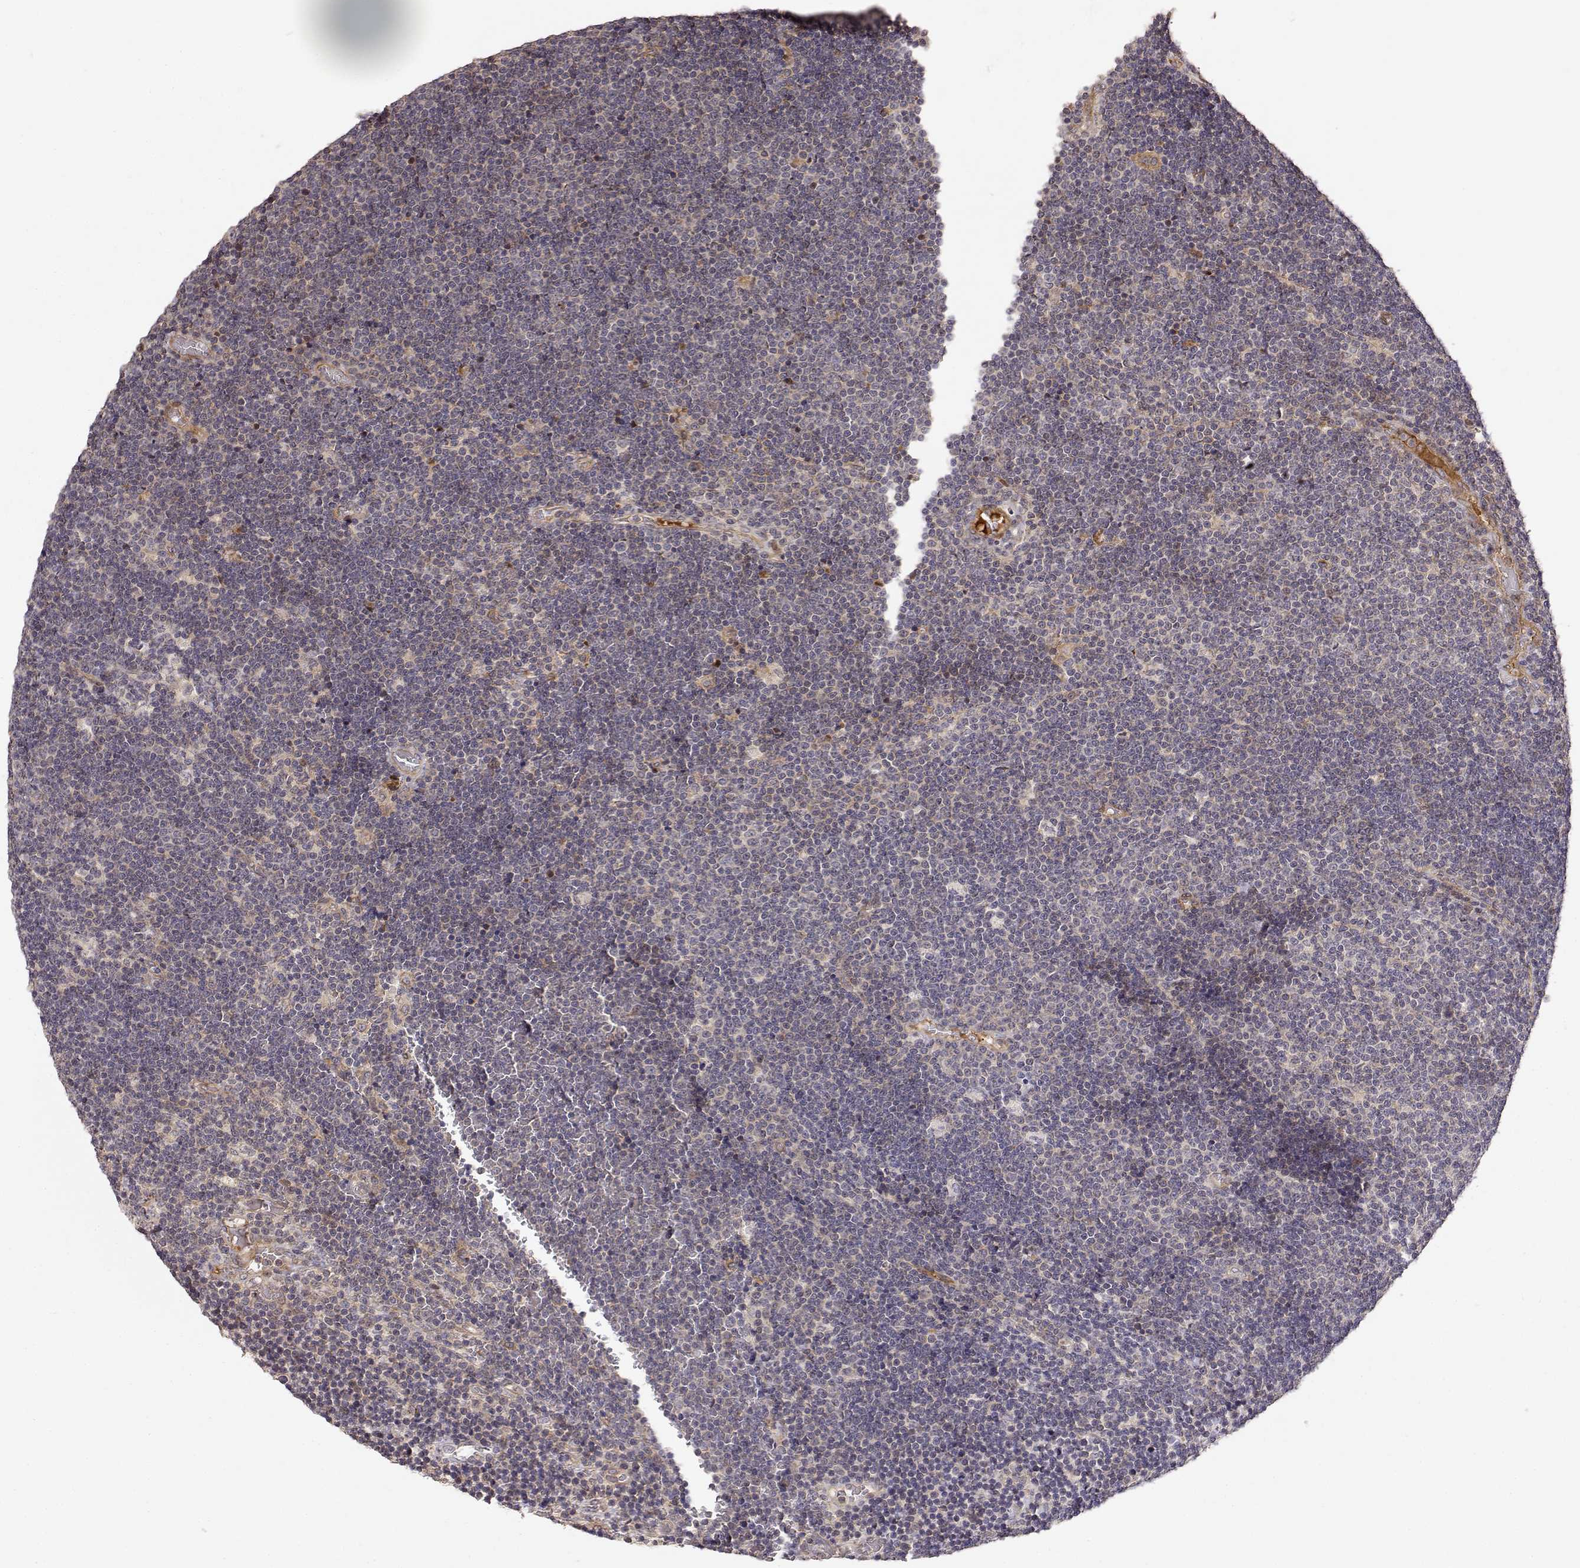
{"staining": {"intensity": "weak", "quantity": ">75%", "location": "cytoplasmic/membranous"}, "tissue": "lymphoma", "cell_type": "Tumor cells", "image_type": "cancer", "snomed": [{"axis": "morphology", "description": "Malignant lymphoma, non-Hodgkin's type, Low grade"}, {"axis": "topography", "description": "Brain"}], "caption": "An image of low-grade malignant lymphoma, non-Hodgkin's type stained for a protein demonstrates weak cytoplasmic/membranous brown staining in tumor cells.", "gene": "PICK1", "patient": {"sex": "female", "age": 66}}